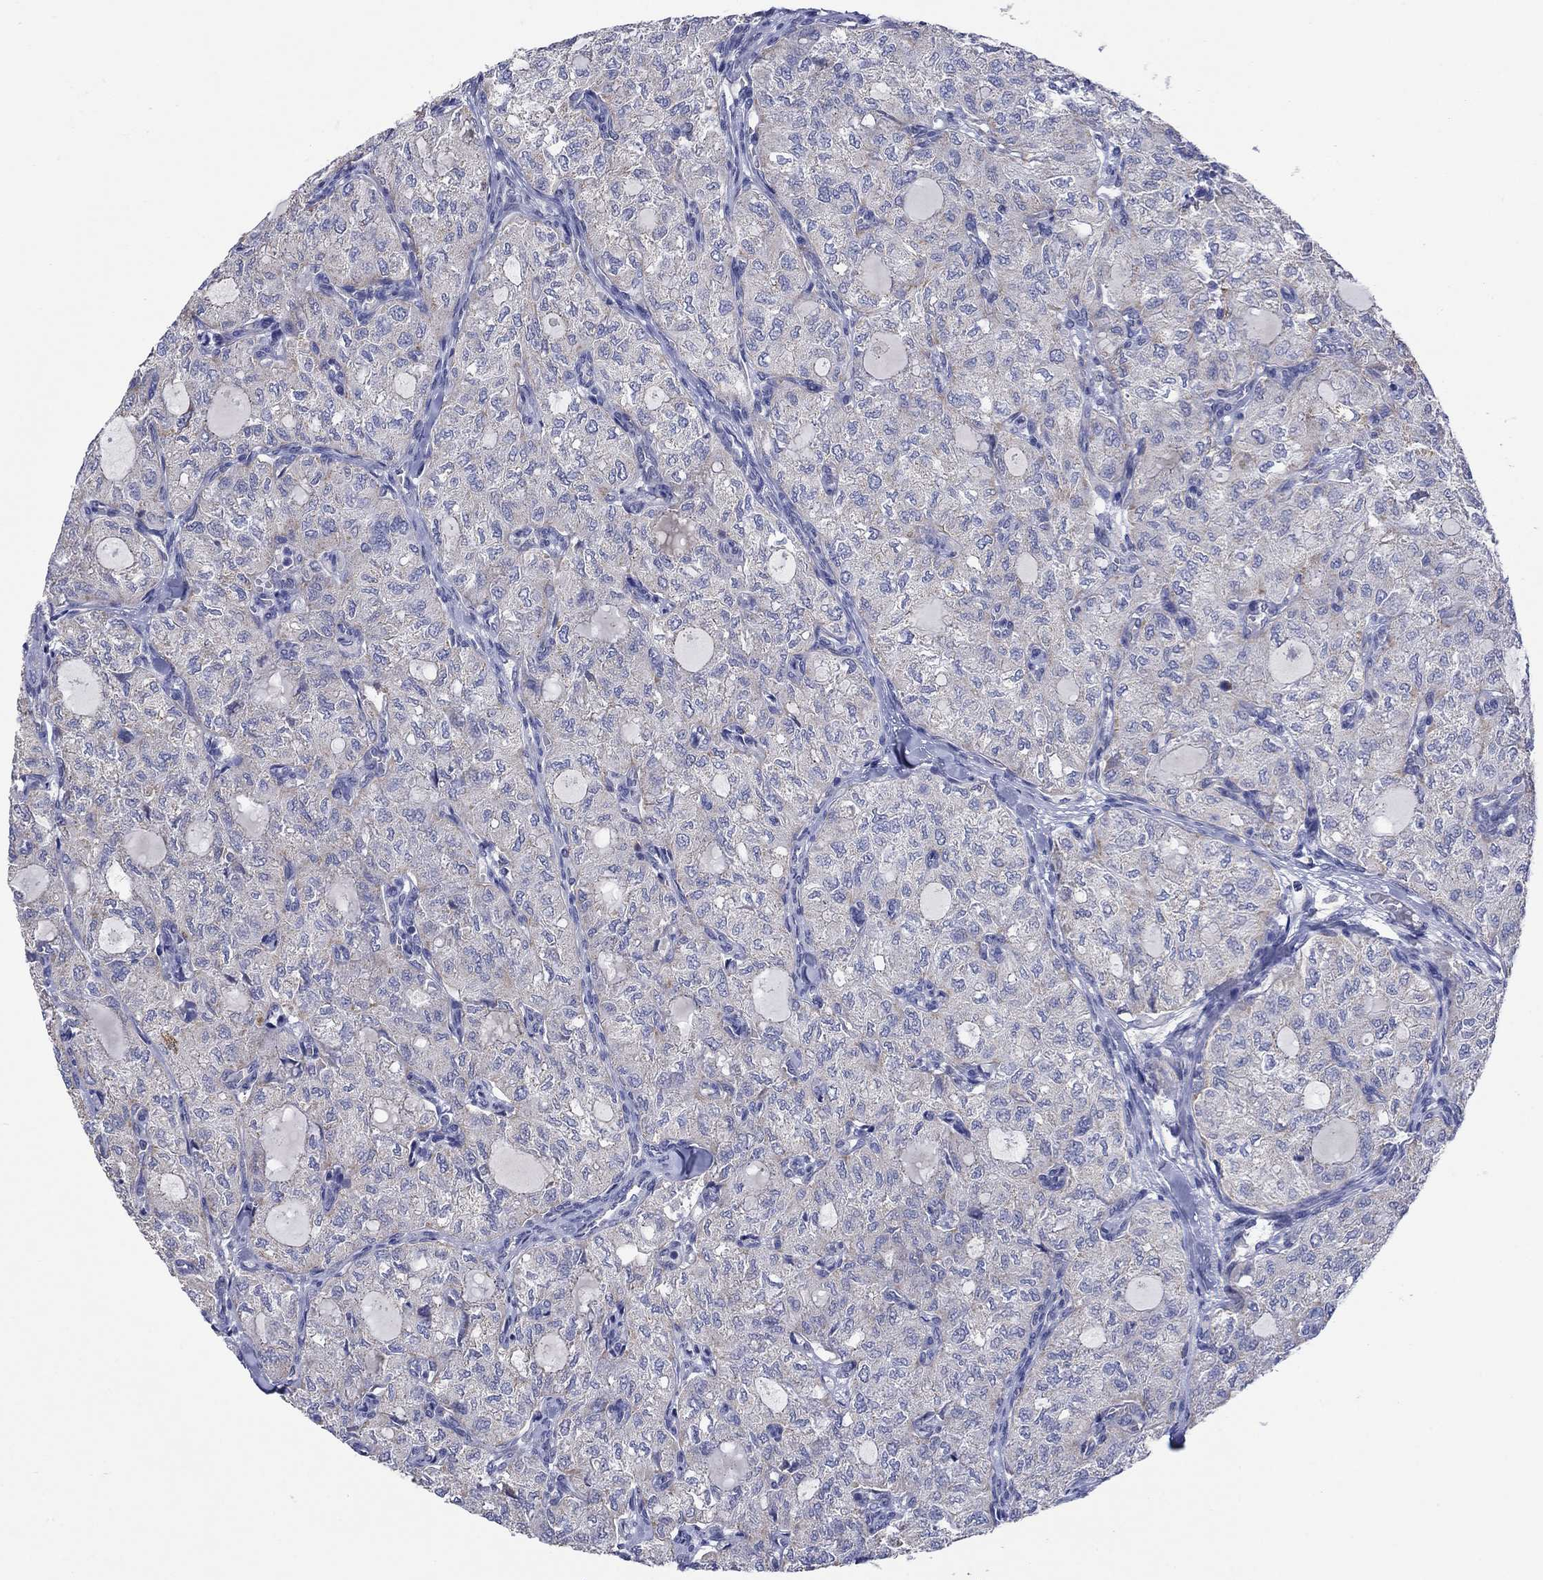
{"staining": {"intensity": "weak", "quantity": "<25%", "location": "cytoplasmic/membranous"}, "tissue": "thyroid cancer", "cell_type": "Tumor cells", "image_type": "cancer", "snomed": [{"axis": "morphology", "description": "Follicular adenoma carcinoma, NOS"}, {"axis": "topography", "description": "Thyroid gland"}], "caption": "This is a micrograph of immunohistochemistry staining of thyroid cancer, which shows no staining in tumor cells. (DAB (3,3'-diaminobenzidine) immunohistochemistry (IHC) visualized using brightfield microscopy, high magnification).", "gene": "CLVS1", "patient": {"sex": "male", "age": 75}}